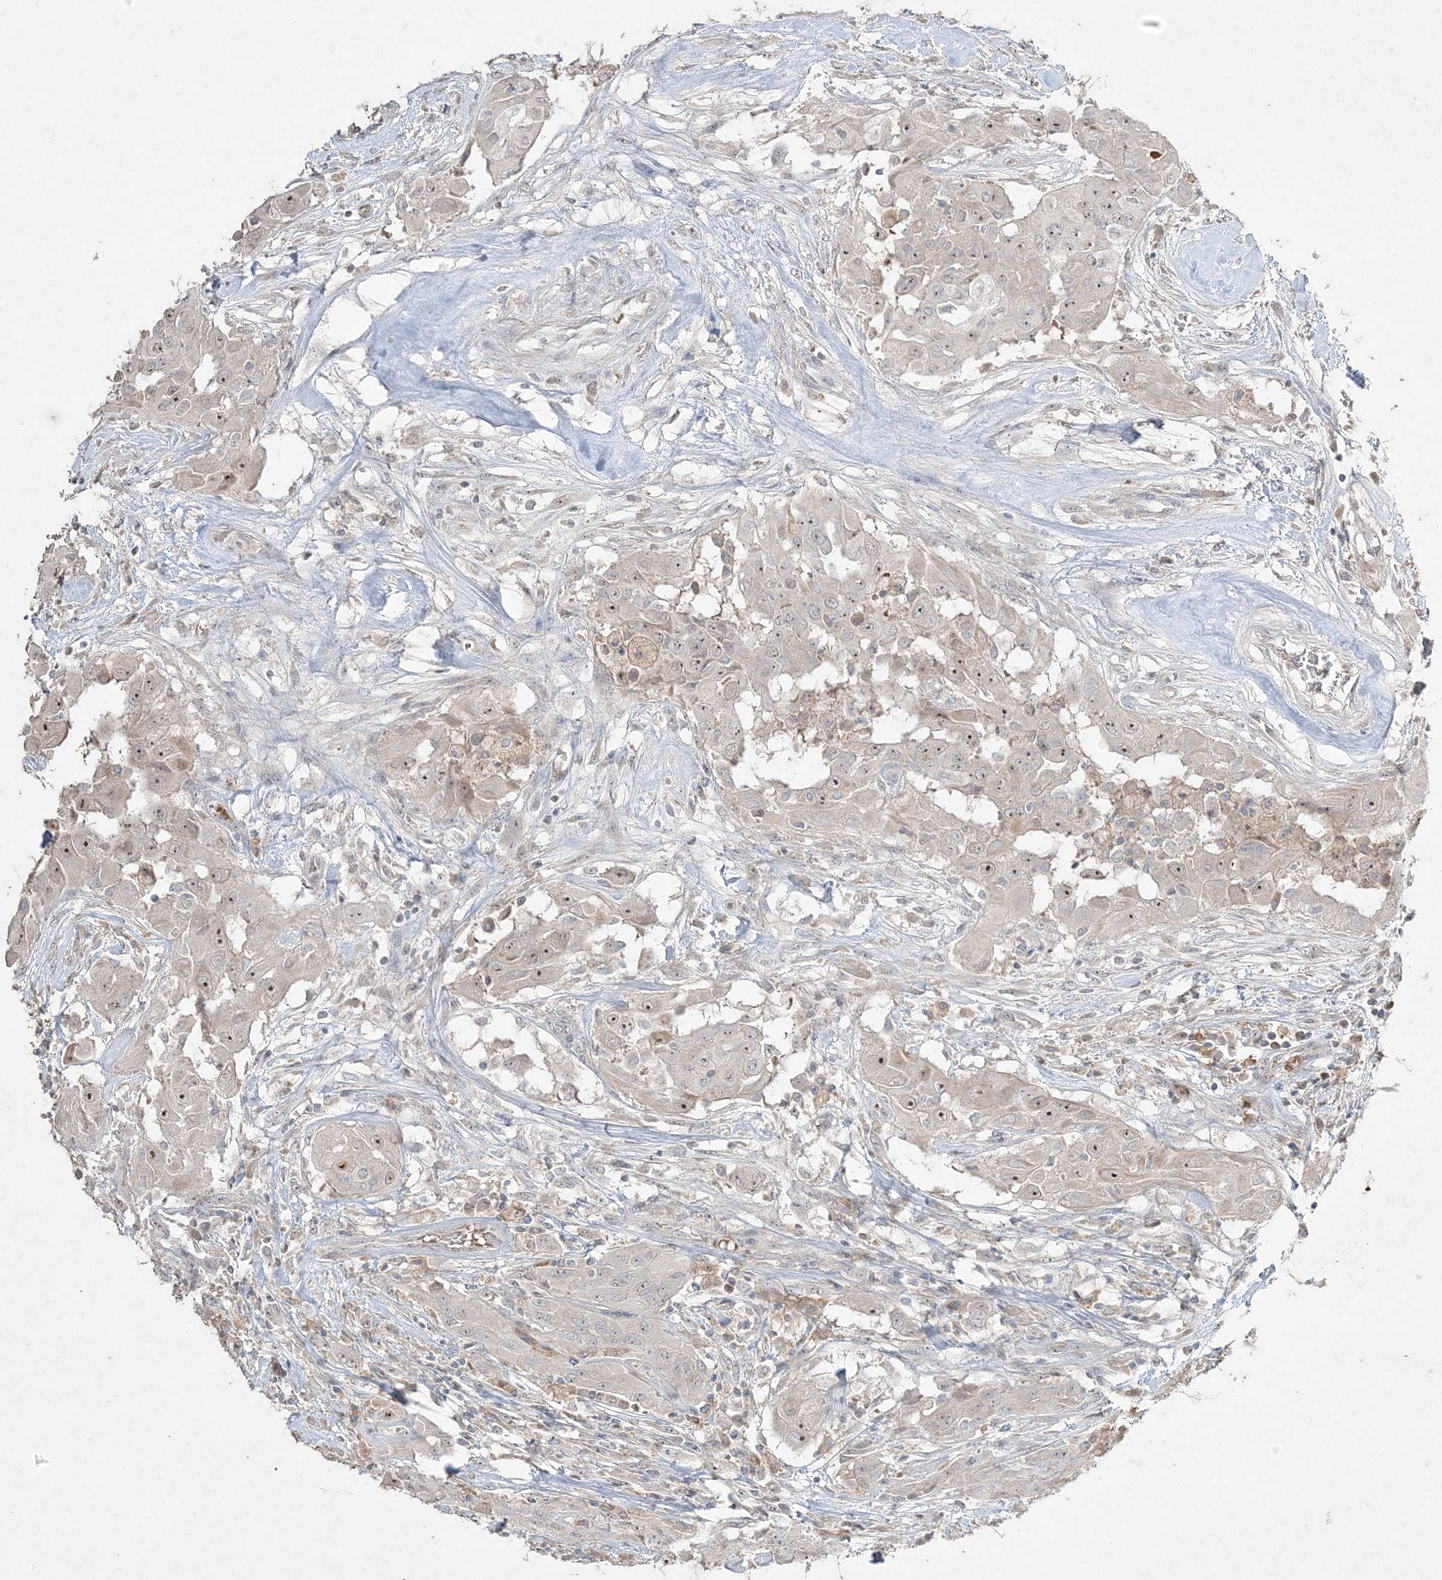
{"staining": {"intensity": "moderate", "quantity": "<25%", "location": "nuclear"}, "tissue": "thyroid cancer", "cell_type": "Tumor cells", "image_type": "cancer", "snomed": [{"axis": "morphology", "description": "Papillary adenocarcinoma, NOS"}, {"axis": "topography", "description": "Thyroid gland"}], "caption": "Approximately <25% of tumor cells in thyroid papillary adenocarcinoma show moderate nuclear protein positivity as visualized by brown immunohistochemical staining.", "gene": "NOP16", "patient": {"sex": "female", "age": 59}}